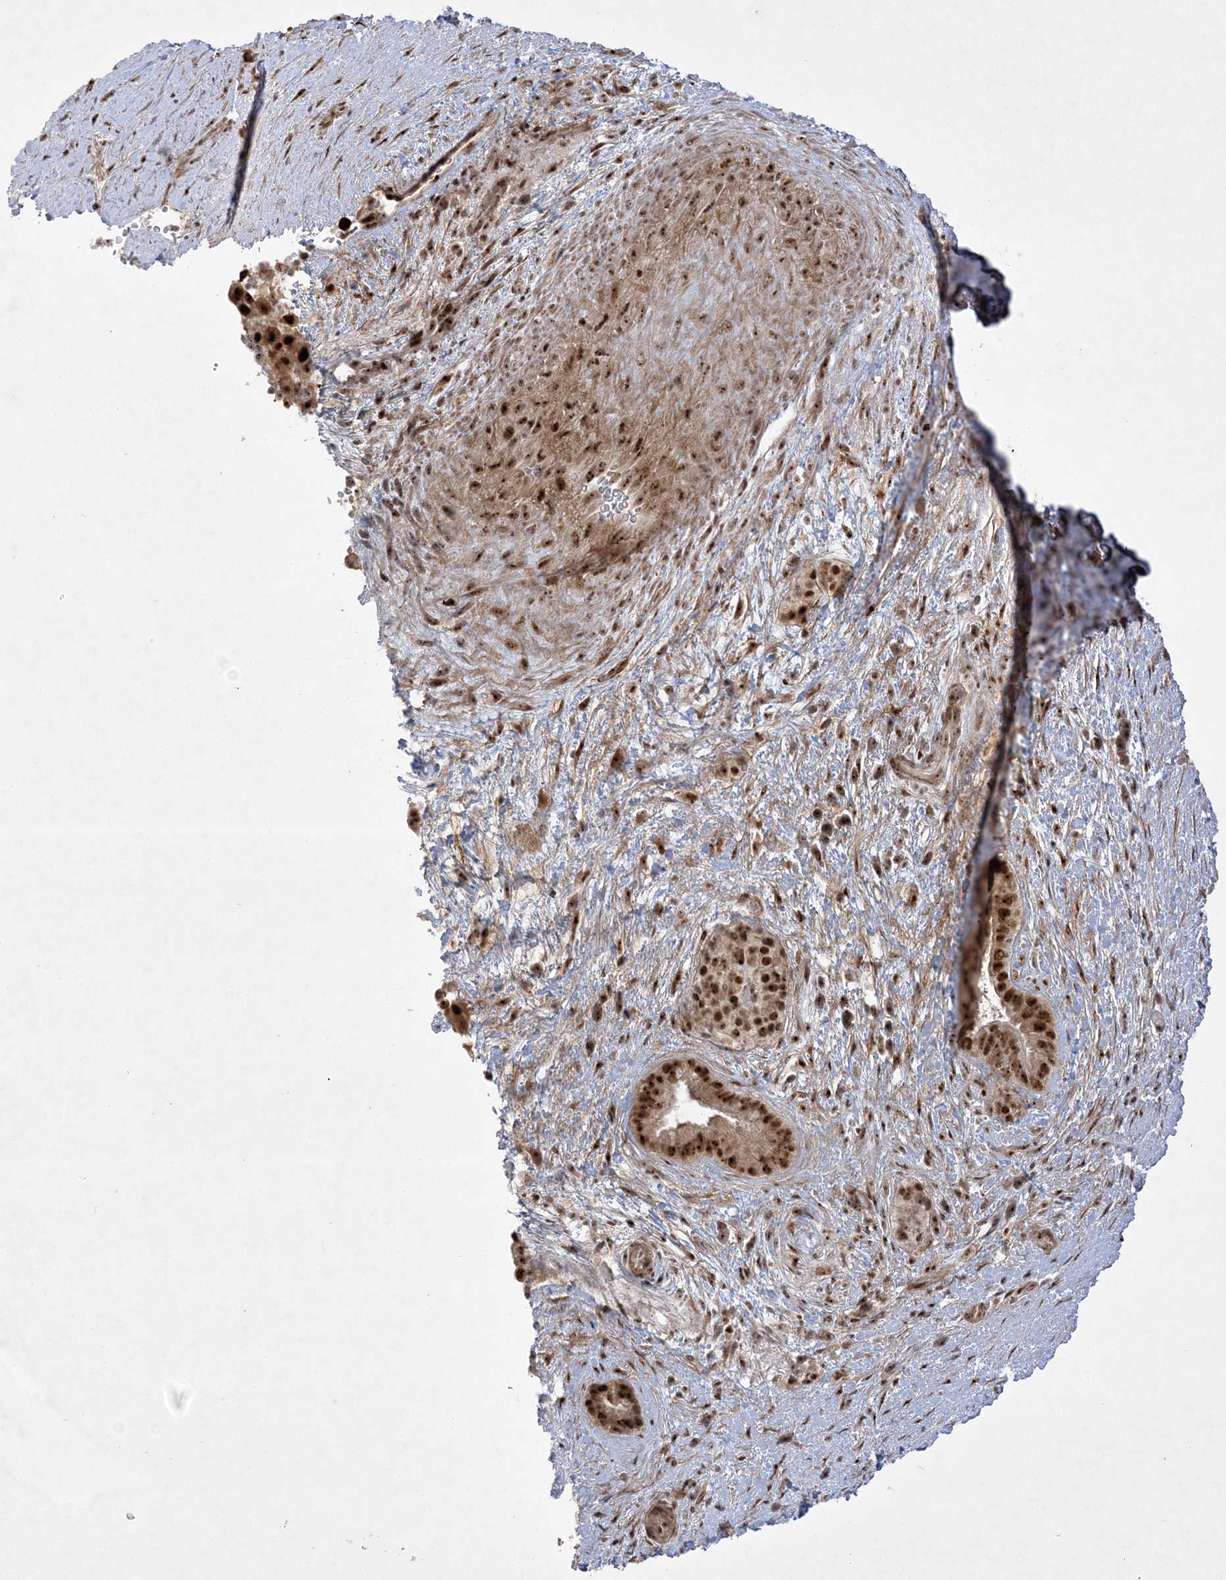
{"staining": {"intensity": "strong", "quantity": ">75%", "location": "cytoplasmic/membranous,nuclear"}, "tissue": "pancreatic cancer", "cell_type": "Tumor cells", "image_type": "cancer", "snomed": [{"axis": "morphology", "description": "Adenocarcinoma, NOS"}, {"axis": "topography", "description": "Pancreas"}], "caption": "Protein staining of pancreatic adenocarcinoma tissue displays strong cytoplasmic/membranous and nuclear expression in approximately >75% of tumor cells. (Stains: DAB in brown, nuclei in blue, Microscopy: brightfield microscopy at high magnification).", "gene": "NPM3", "patient": {"sex": "male", "age": 63}}